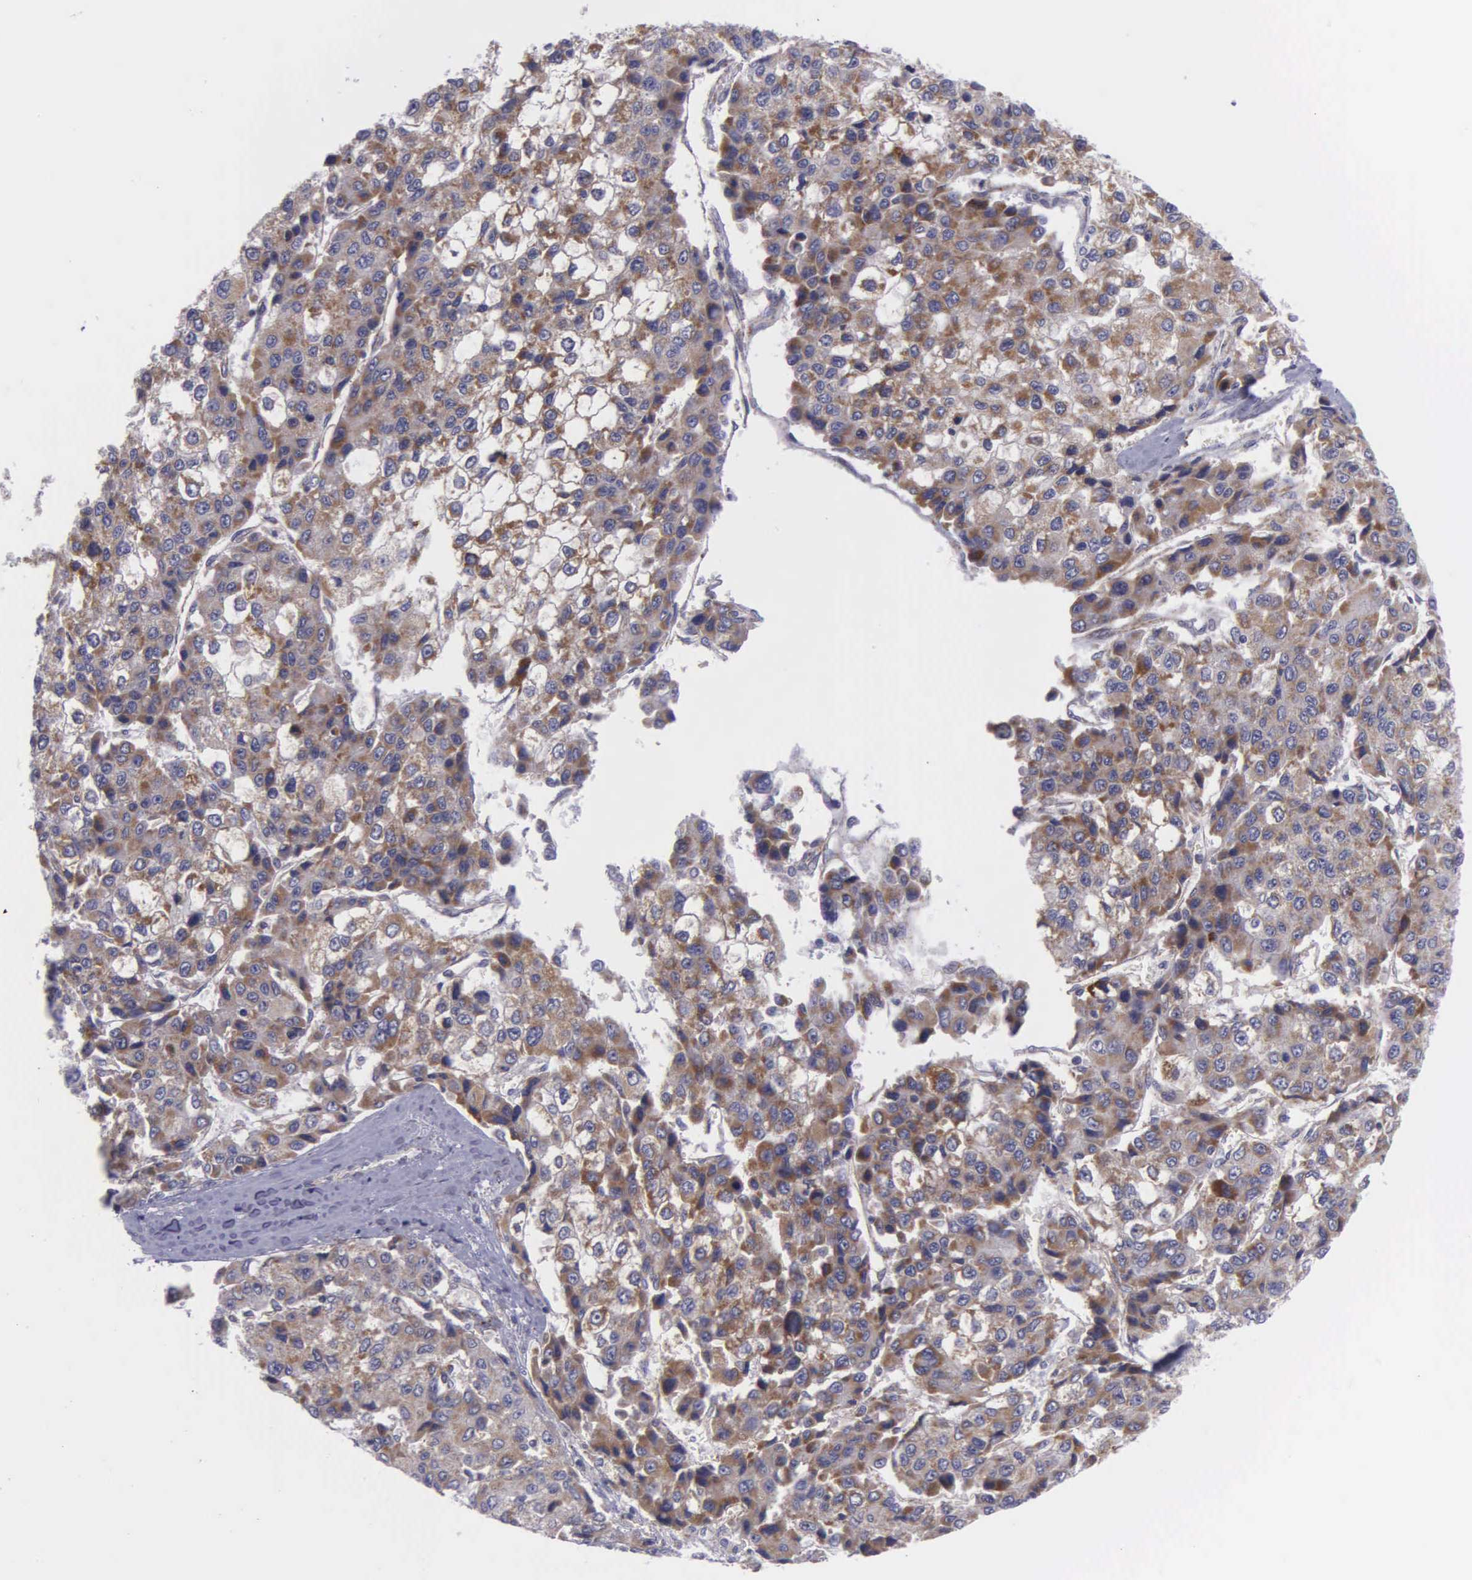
{"staining": {"intensity": "moderate", "quantity": ">75%", "location": "cytoplasmic/membranous"}, "tissue": "liver cancer", "cell_type": "Tumor cells", "image_type": "cancer", "snomed": [{"axis": "morphology", "description": "Carcinoma, Hepatocellular, NOS"}, {"axis": "topography", "description": "Liver"}], "caption": "Immunohistochemical staining of liver cancer (hepatocellular carcinoma) exhibits medium levels of moderate cytoplasmic/membranous staining in approximately >75% of tumor cells.", "gene": "SYNJ2BP", "patient": {"sex": "female", "age": 66}}